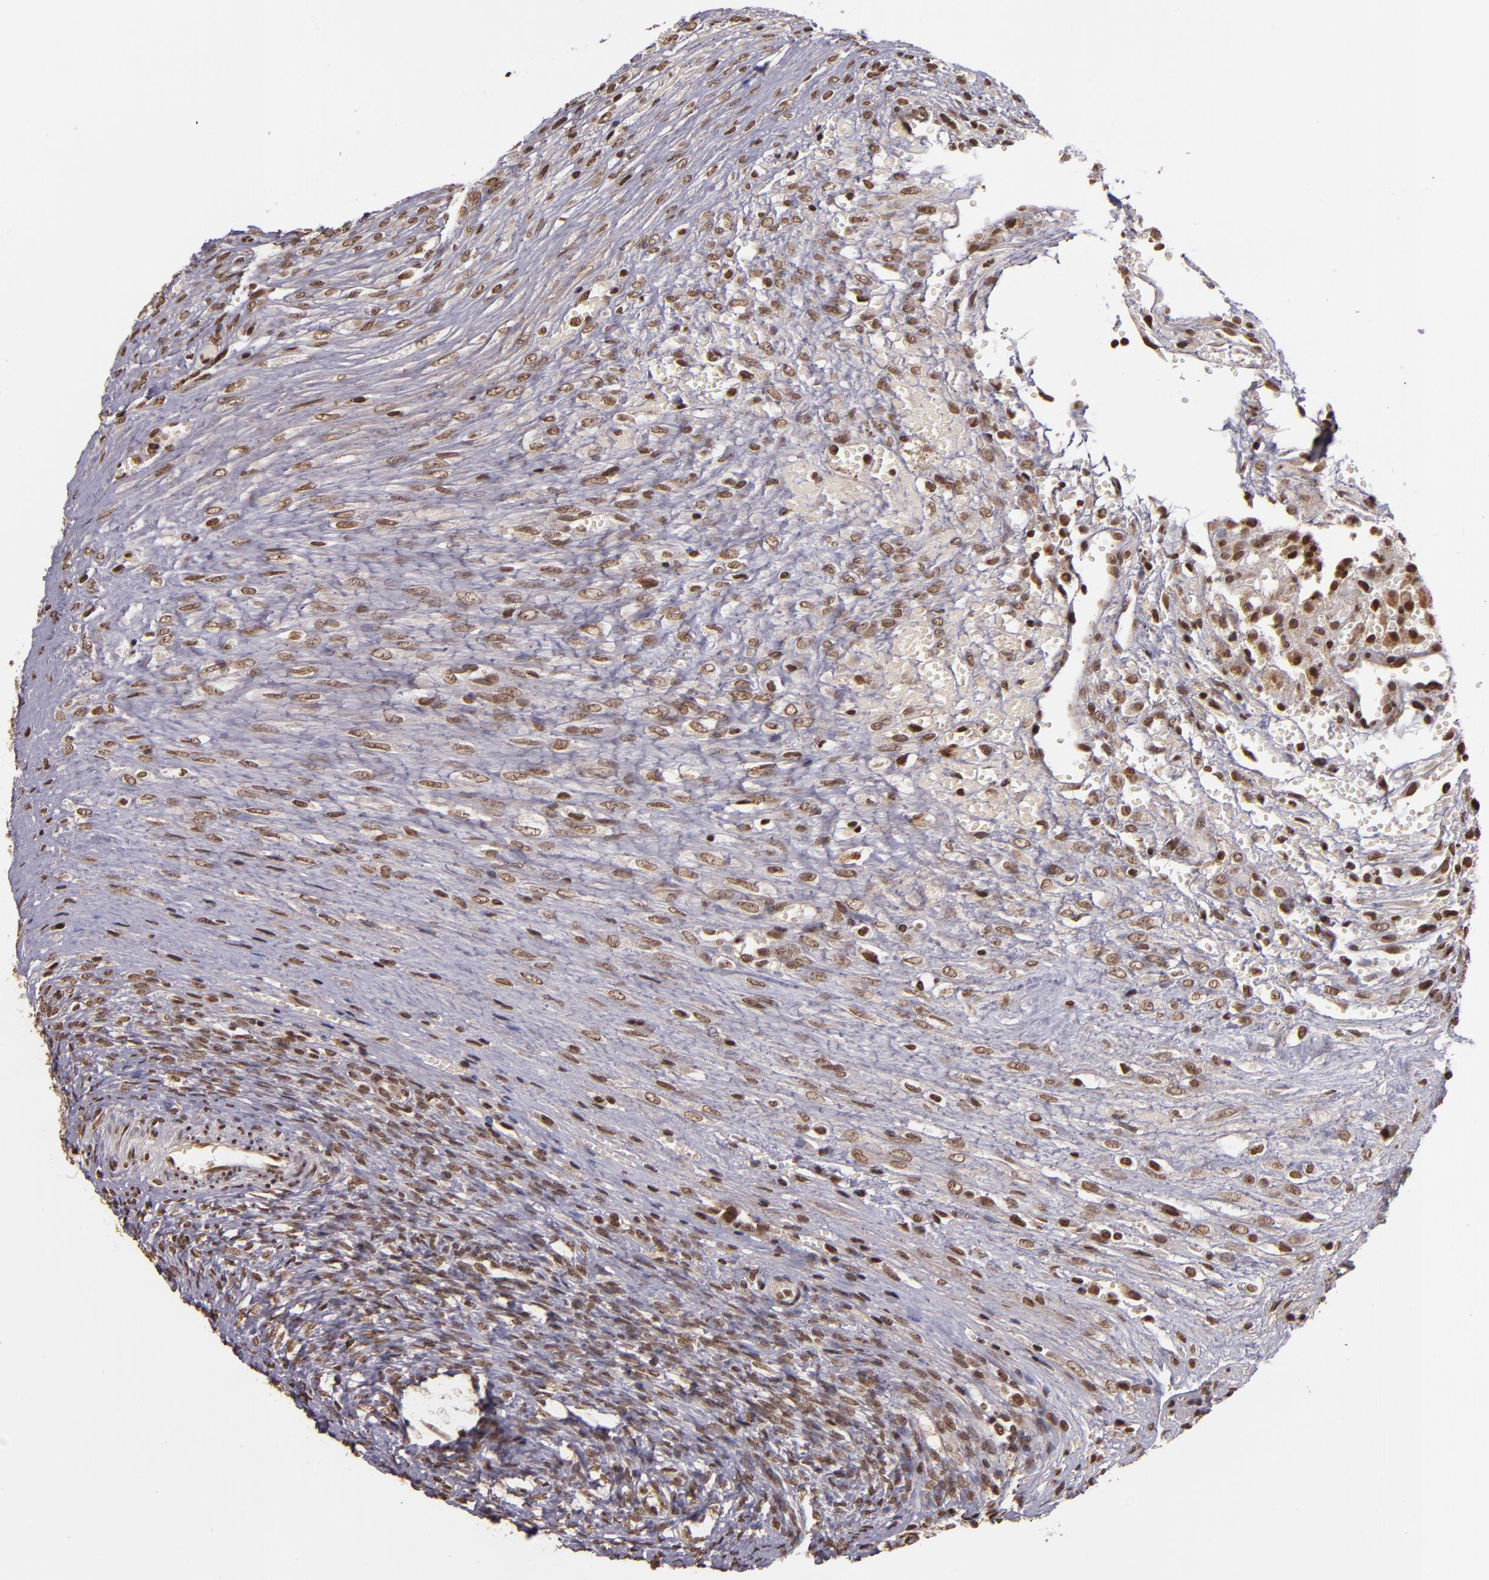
{"staining": {"intensity": "moderate", "quantity": "25%-75%", "location": "nuclear"}, "tissue": "ovary", "cell_type": "Ovarian stroma cells", "image_type": "normal", "snomed": [{"axis": "morphology", "description": "Normal tissue, NOS"}, {"axis": "topography", "description": "Ovary"}], "caption": "This micrograph exhibits IHC staining of normal ovary, with medium moderate nuclear expression in about 25%-75% of ovarian stroma cells.", "gene": "CUL3", "patient": {"sex": "female", "age": 56}}